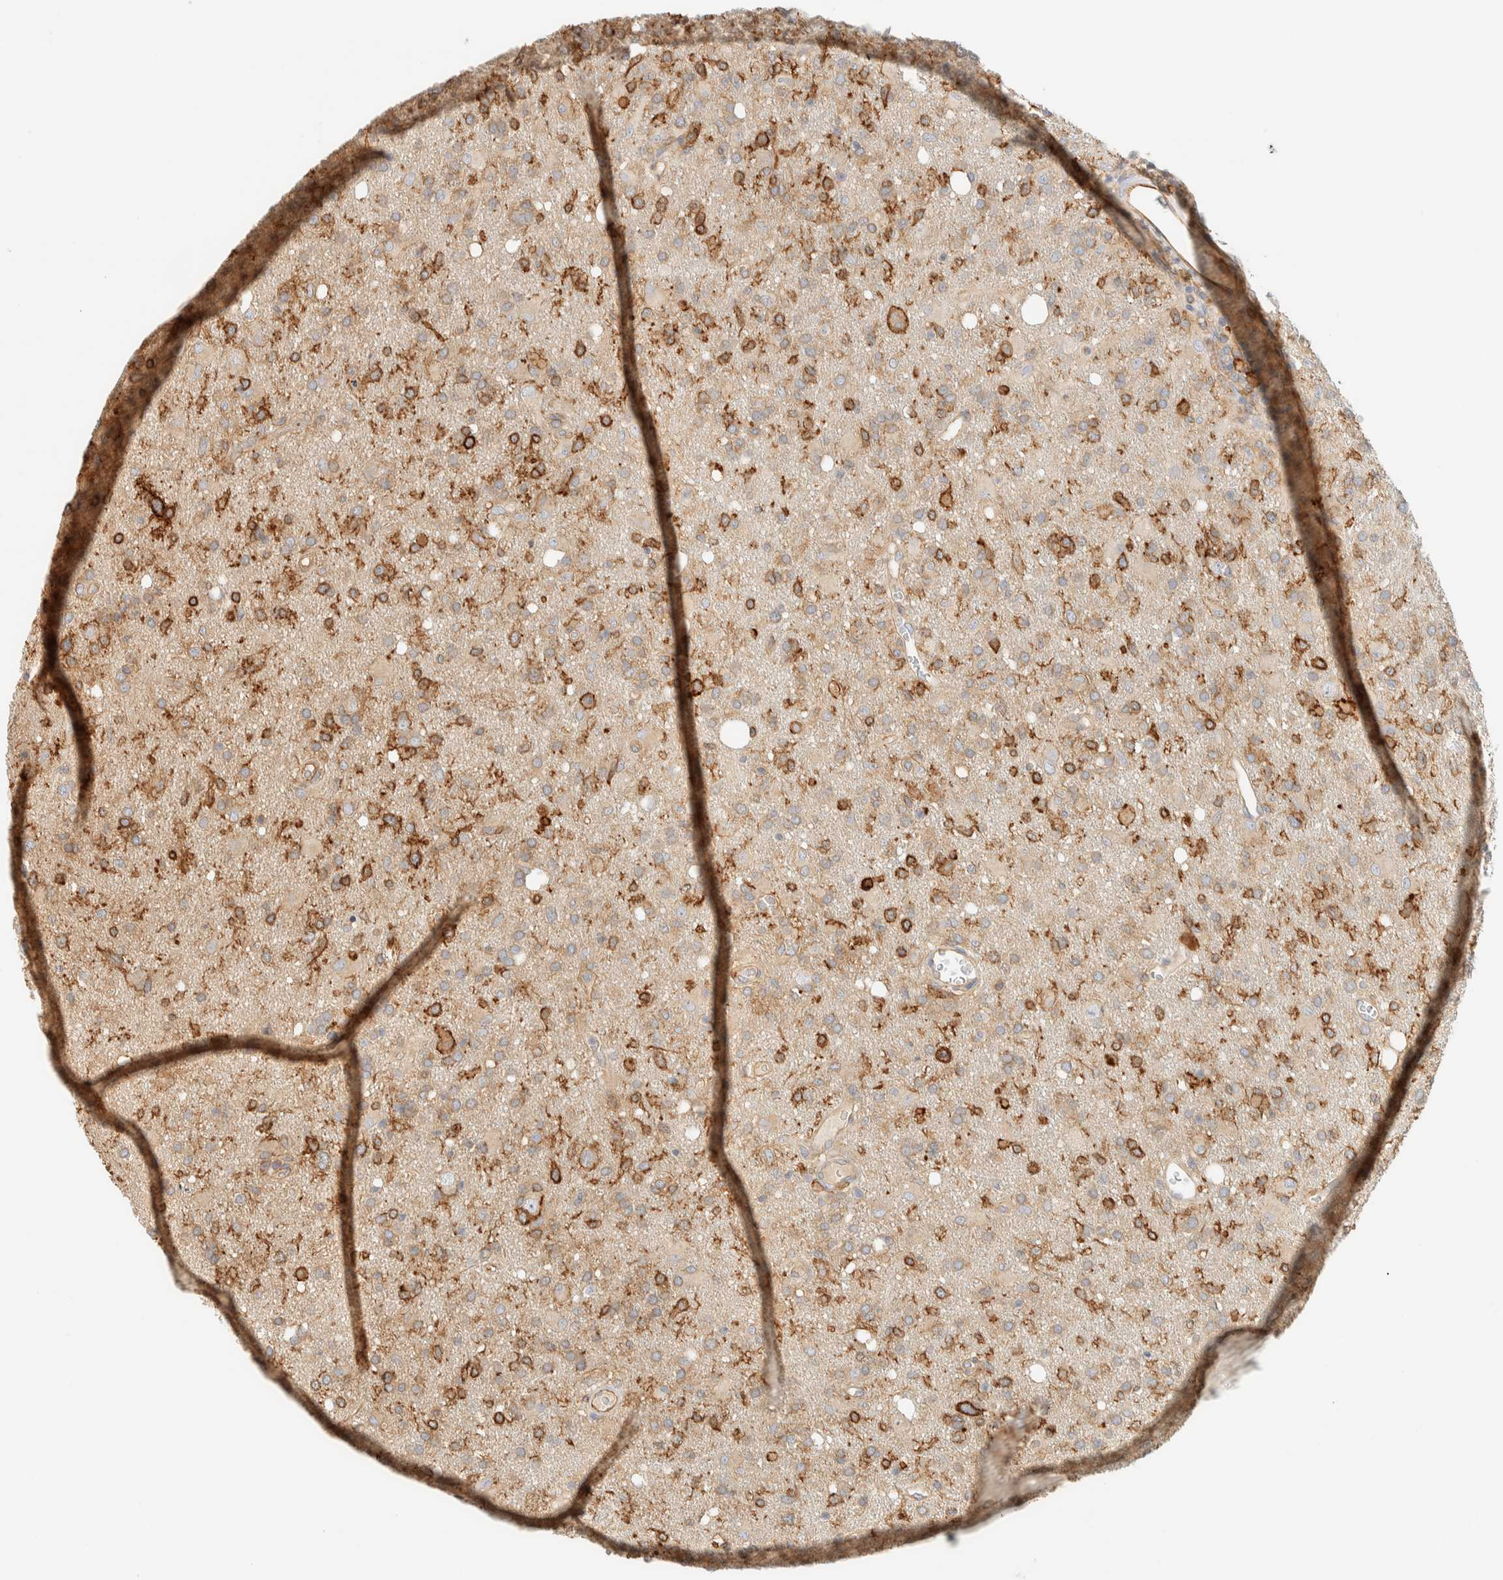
{"staining": {"intensity": "weak", "quantity": "25%-75%", "location": "cytoplasmic/membranous"}, "tissue": "glioma", "cell_type": "Tumor cells", "image_type": "cancer", "snomed": [{"axis": "morphology", "description": "Glioma, malignant, High grade"}, {"axis": "topography", "description": "Brain"}], "caption": "The photomicrograph reveals a brown stain indicating the presence of a protein in the cytoplasmic/membranous of tumor cells in glioma.", "gene": "LIMA1", "patient": {"sex": "female", "age": 57}}